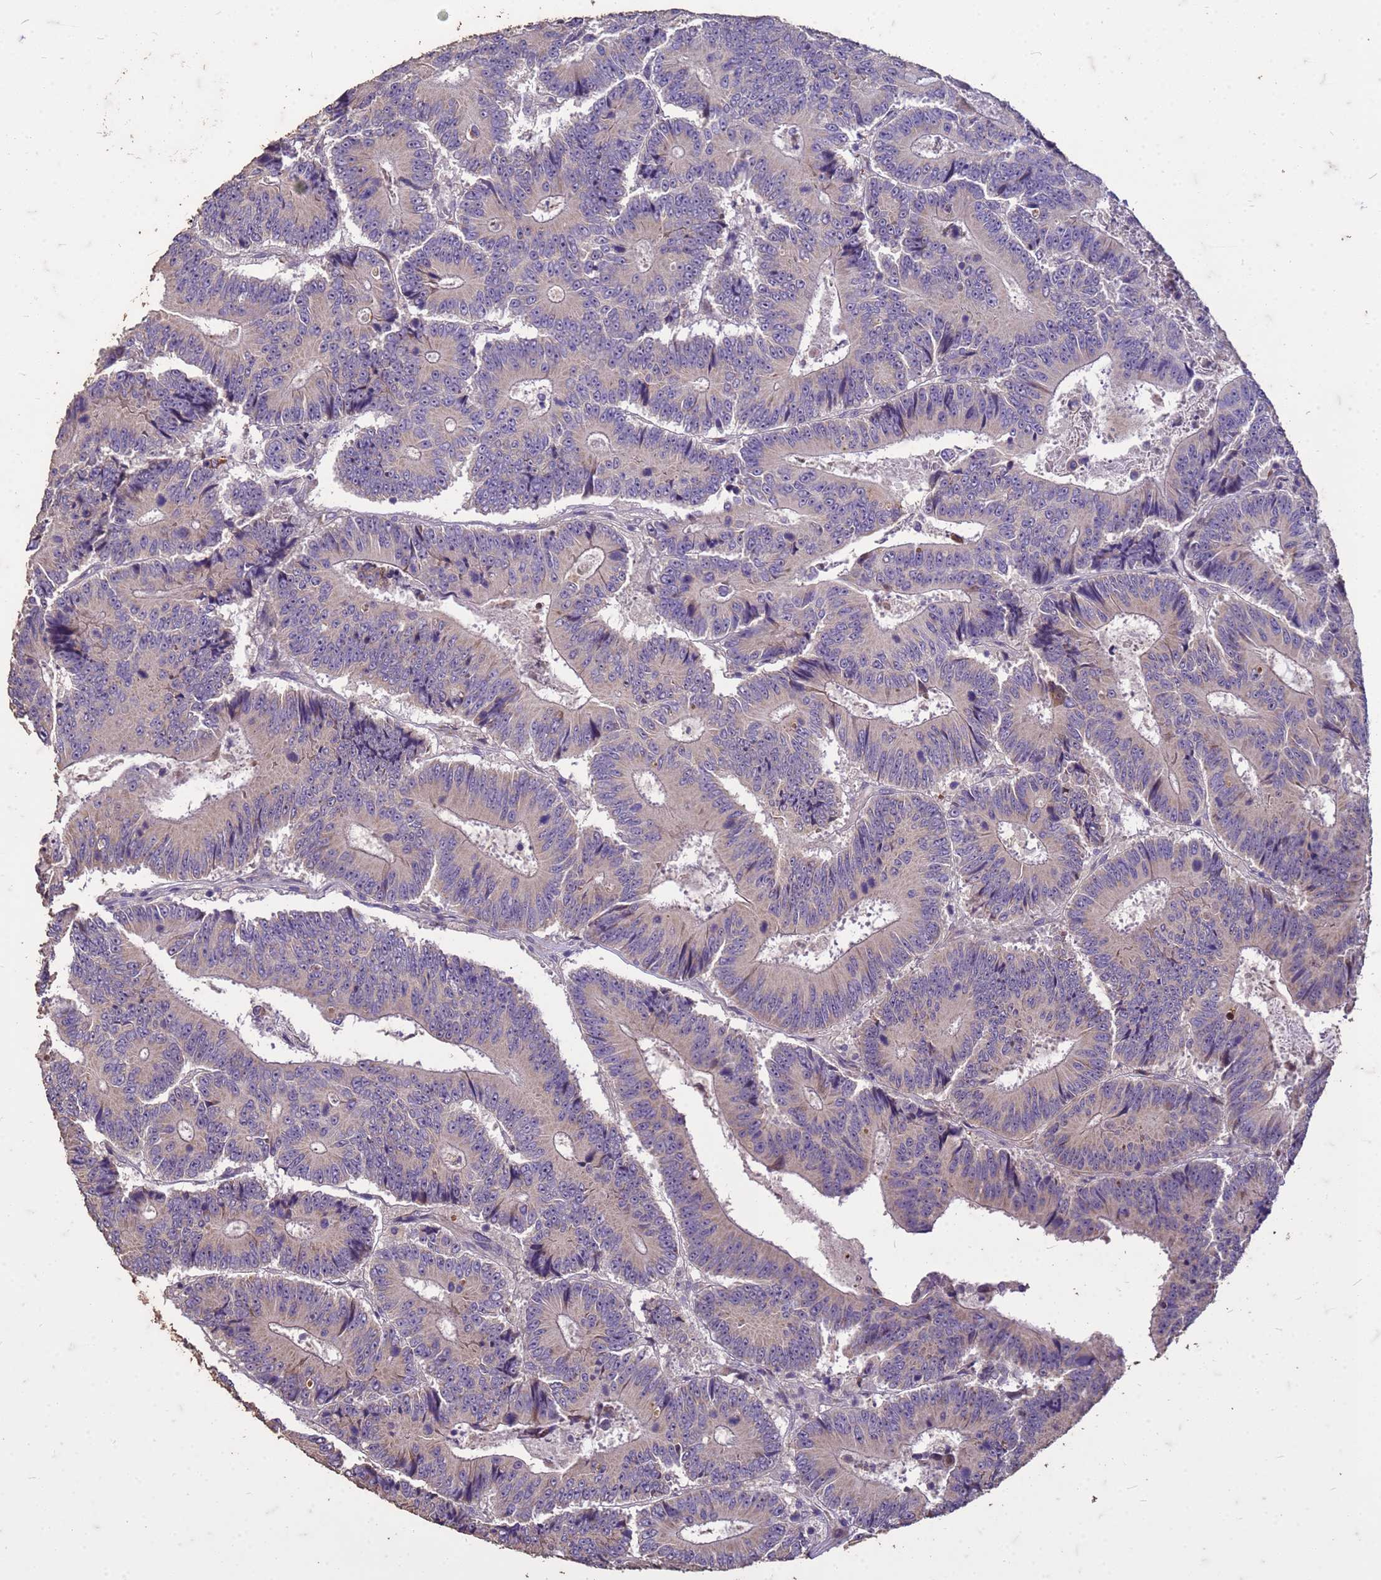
{"staining": {"intensity": "negative", "quantity": "none", "location": "none"}, "tissue": "colorectal cancer", "cell_type": "Tumor cells", "image_type": "cancer", "snomed": [{"axis": "morphology", "description": "Adenocarcinoma, NOS"}, {"axis": "topography", "description": "Colon"}], "caption": "Colorectal adenocarcinoma was stained to show a protein in brown. There is no significant positivity in tumor cells. The staining was performed using DAB (3,3'-diaminobenzidine) to visualize the protein expression in brown, while the nuclei were stained in blue with hematoxylin (Magnification: 20x).", "gene": "FAM184B", "patient": {"sex": "male", "age": 83}}